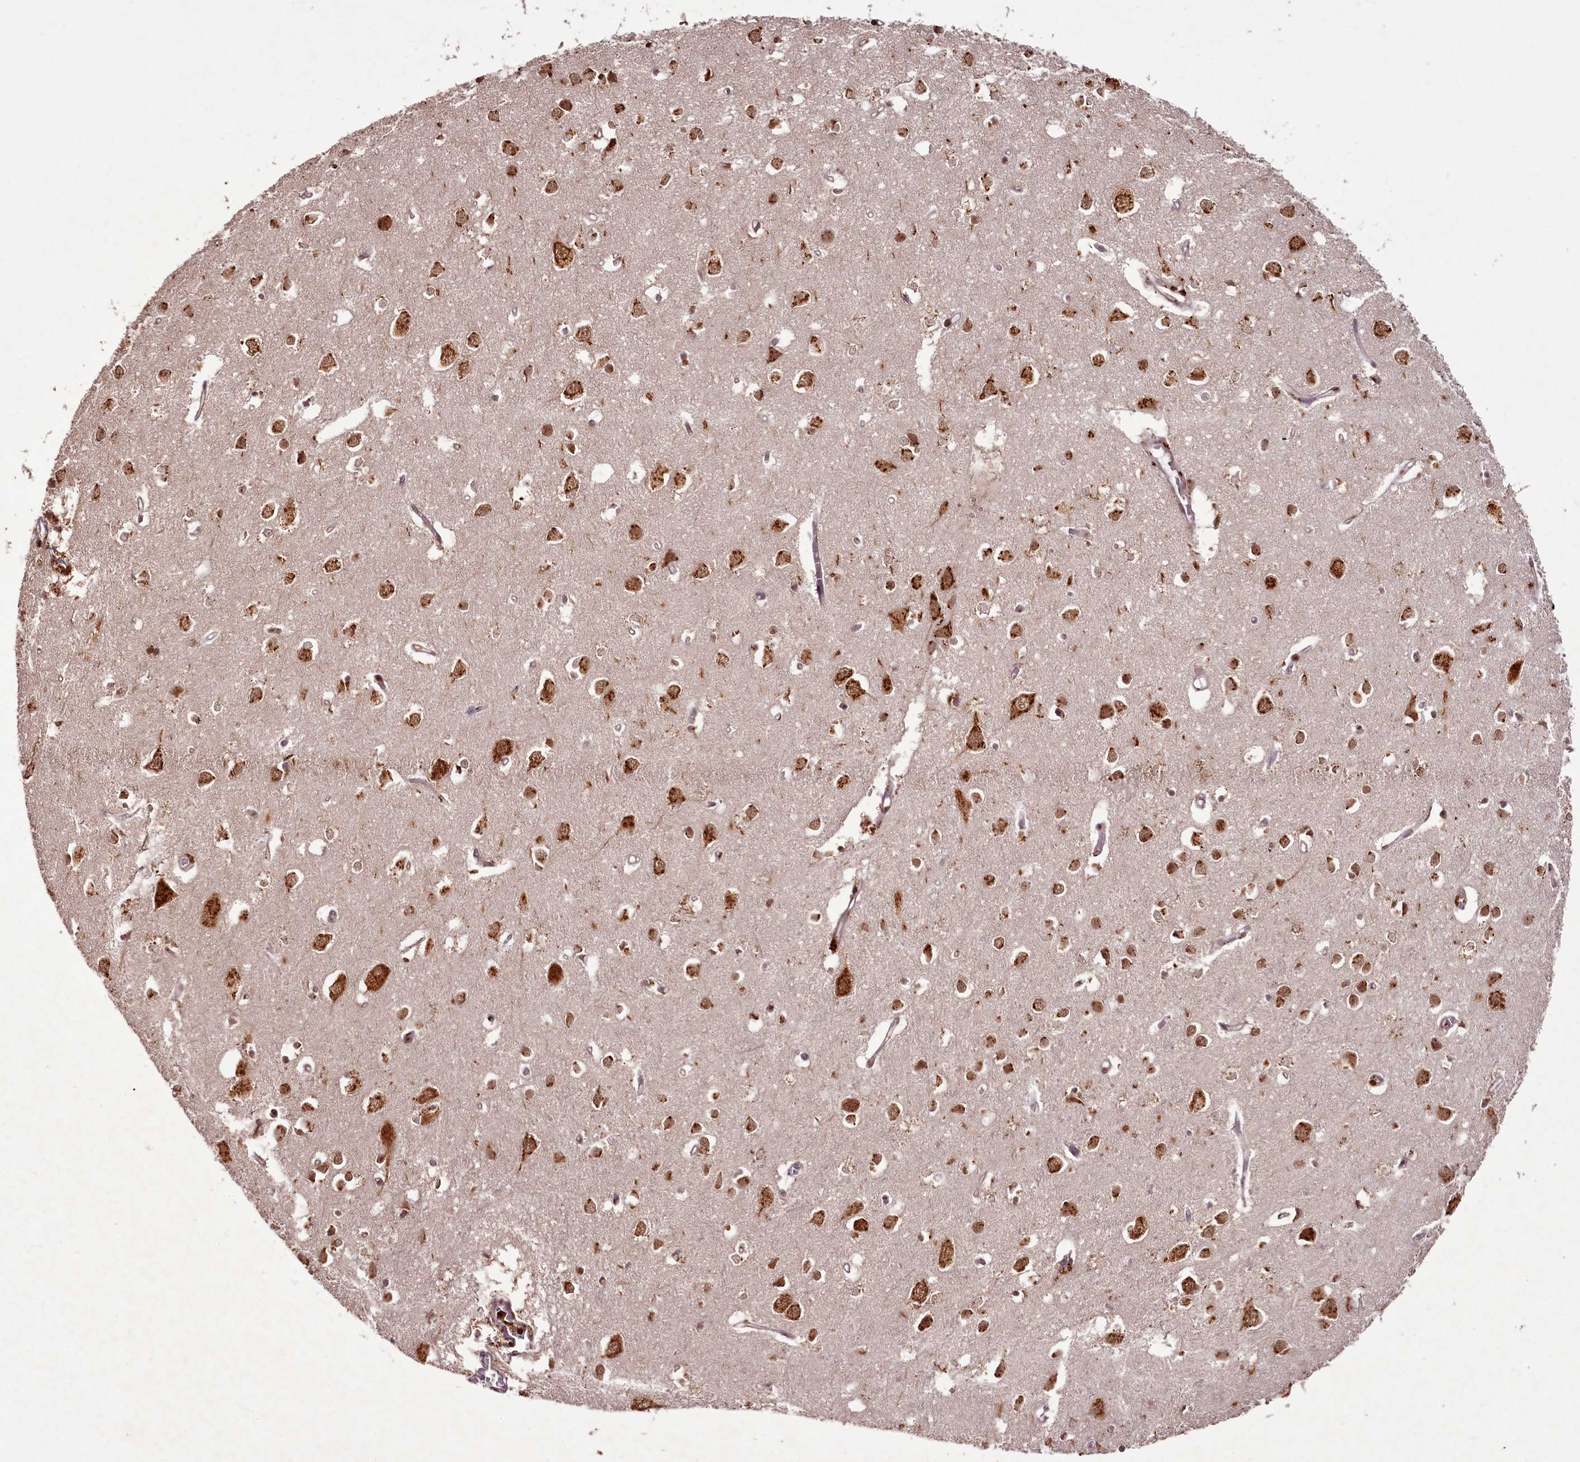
{"staining": {"intensity": "weak", "quantity": "25%-75%", "location": "nuclear"}, "tissue": "cerebral cortex", "cell_type": "Endothelial cells", "image_type": "normal", "snomed": [{"axis": "morphology", "description": "Normal tissue, NOS"}, {"axis": "topography", "description": "Cerebral cortex"}], "caption": "Brown immunohistochemical staining in unremarkable cerebral cortex exhibits weak nuclear expression in about 25%-75% of endothelial cells.", "gene": "CEP83", "patient": {"sex": "female", "age": 64}}